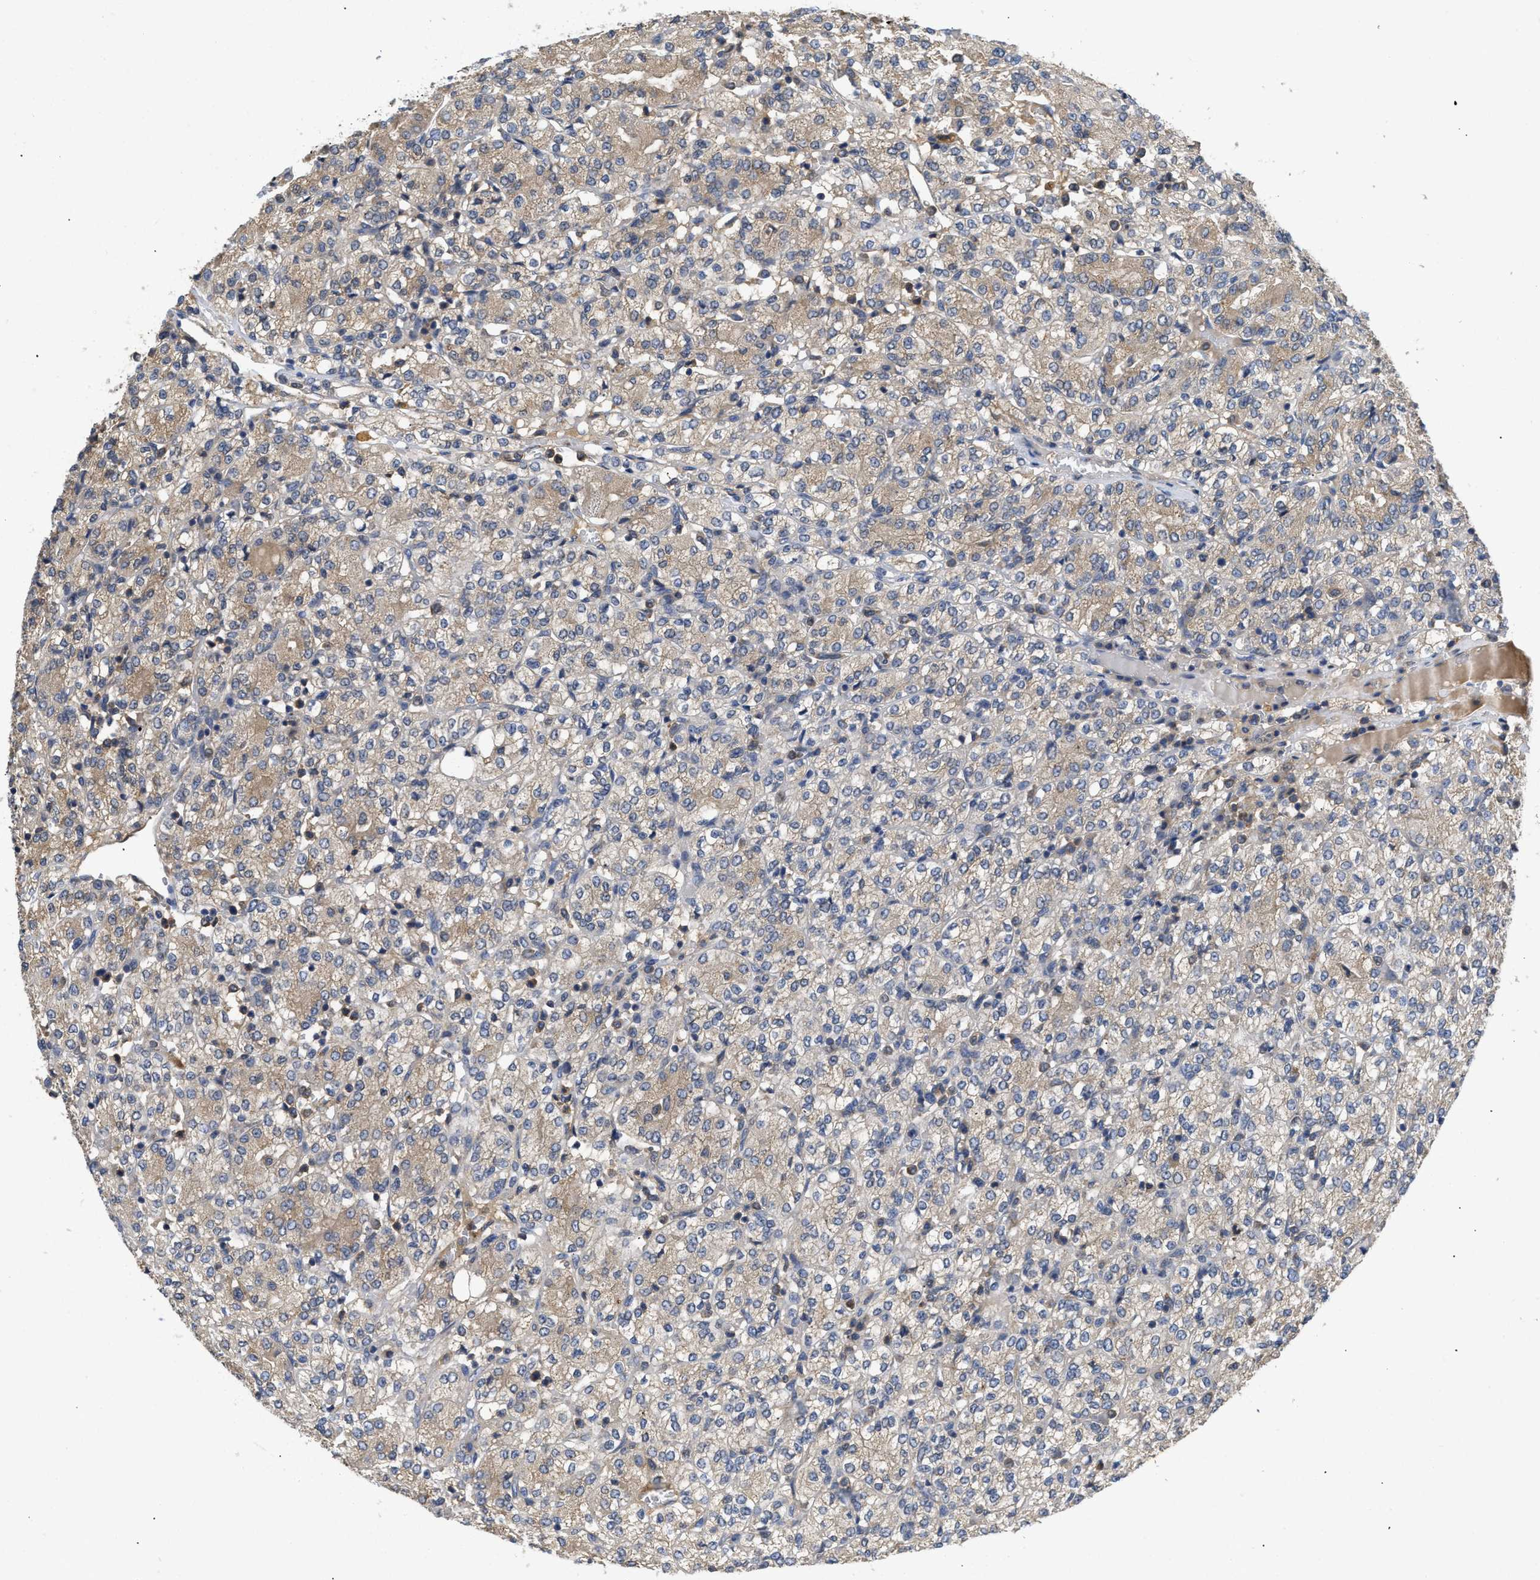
{"staining": {"intensity": "weak", "quantity": "25%-75%", "location": "cytoplasmic/membranous"}, "tissue": "renal cancer", "cell_type": "Tumor cells", "image_type": "cancer", "snomed": [{"axis": "morphology", "description": "Adenocarcinoma, NOS"}, {"axis": "topography", "description": "Kidney"}], "caption": "Immunohistochemical staining of adenocarcinoma (renal) reveals low levels of weak cytoplasmic/membranous positivity in approximately 25%-75% of tumor cells.", "gene": "RNF216", "patient": {"sex": "male", "age": 77}}